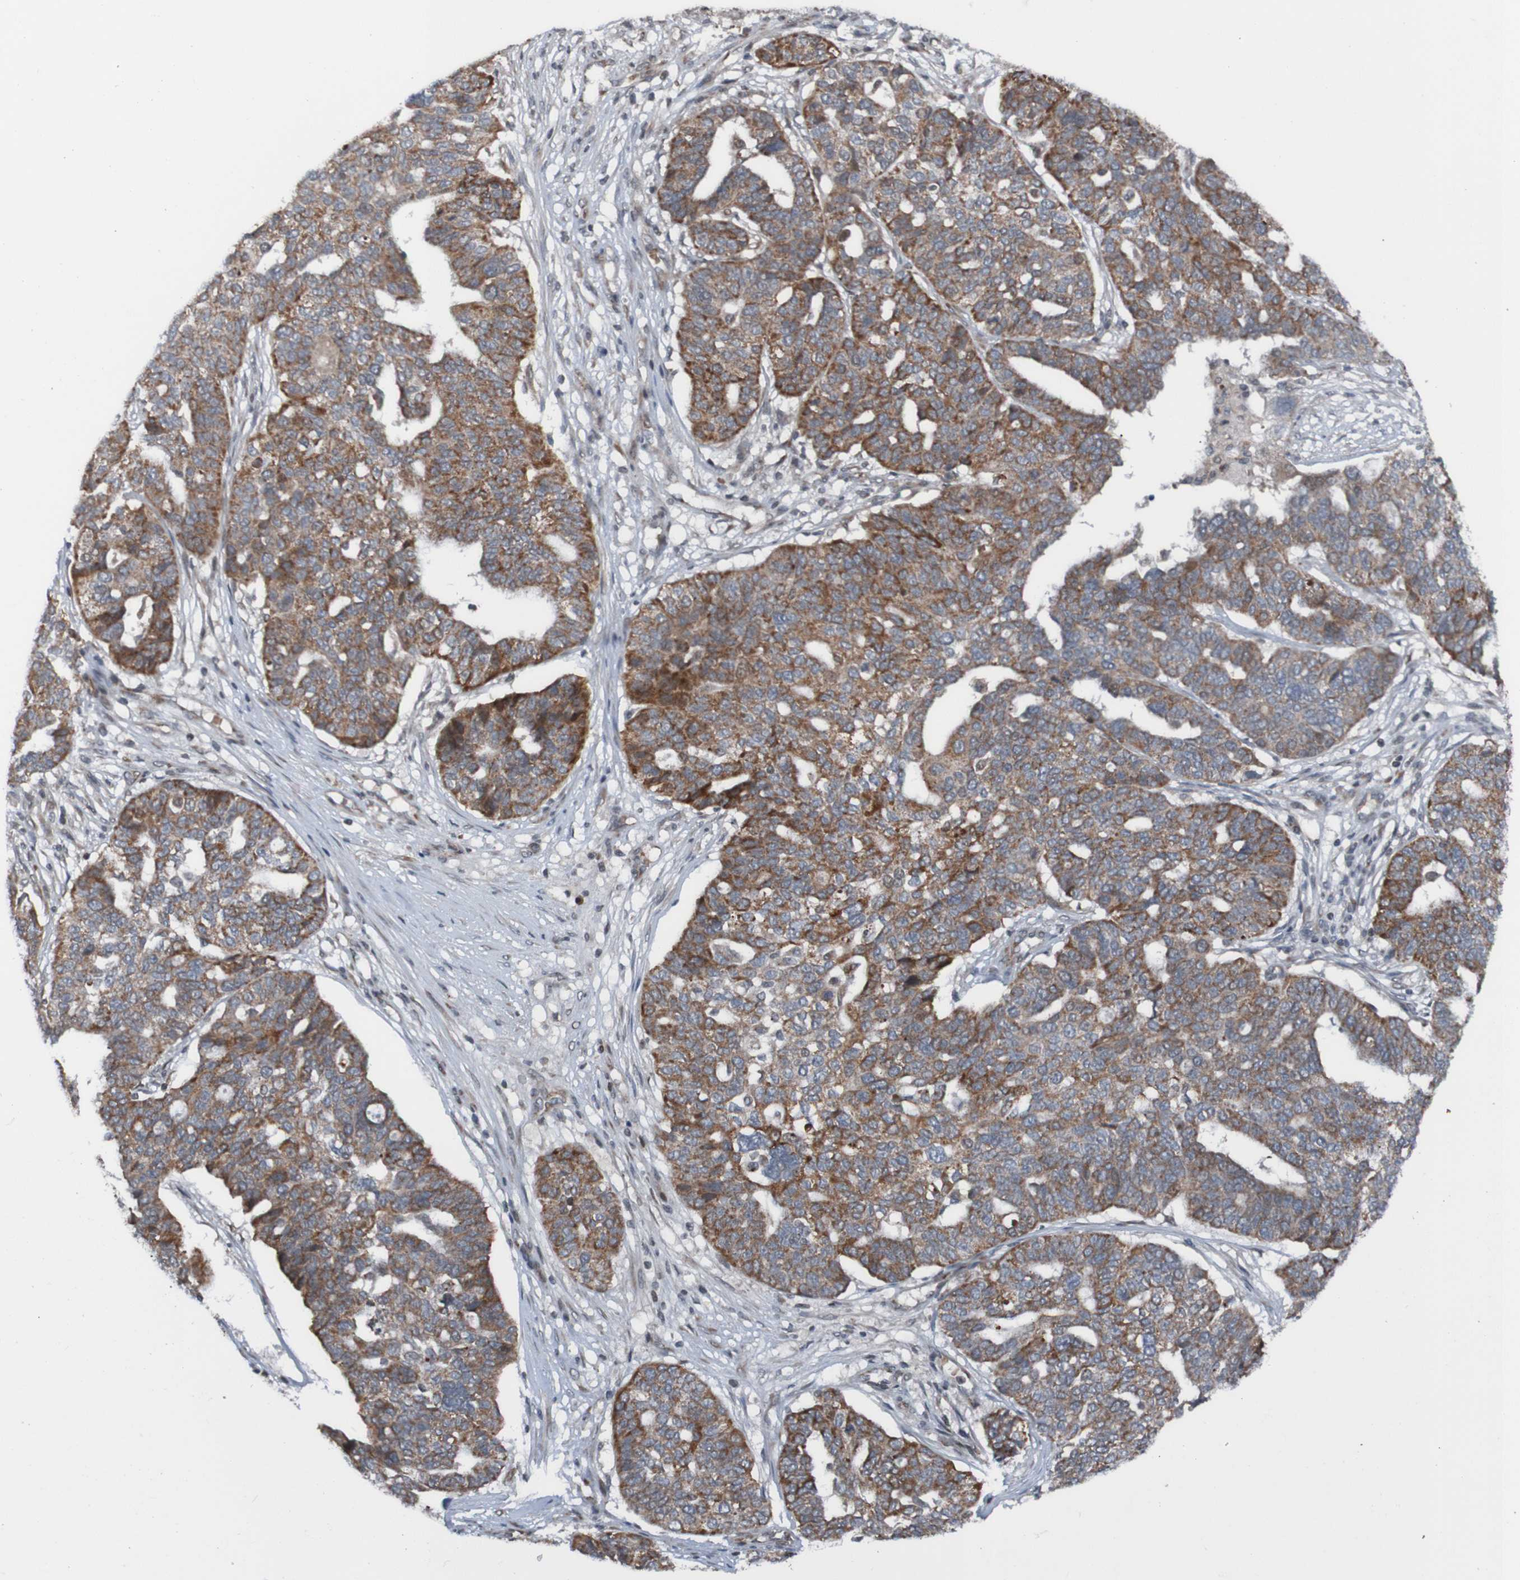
{"staining": {"intensity": "moderate", "quantity": ">75%", "location": "cytoplasmic/membranous"}, "tissue": "ovarian cancer", "cell_type": "Tumor cells", "image_type": "cancer", "snomed": [{"axis": "morphology", "description": "Cystadenocarcinoma, serous, NOS"}, {"axis": "topography", "description": "Ovary"}], "caption": "The immunohistochemical stain labels moderate cytoplasmic/membranous expression in tumor cells of serous cystadenocarcinoma (ovarian) tissue.", "gene": "UNG", "patient": {"sex": "female", "age": 59}}